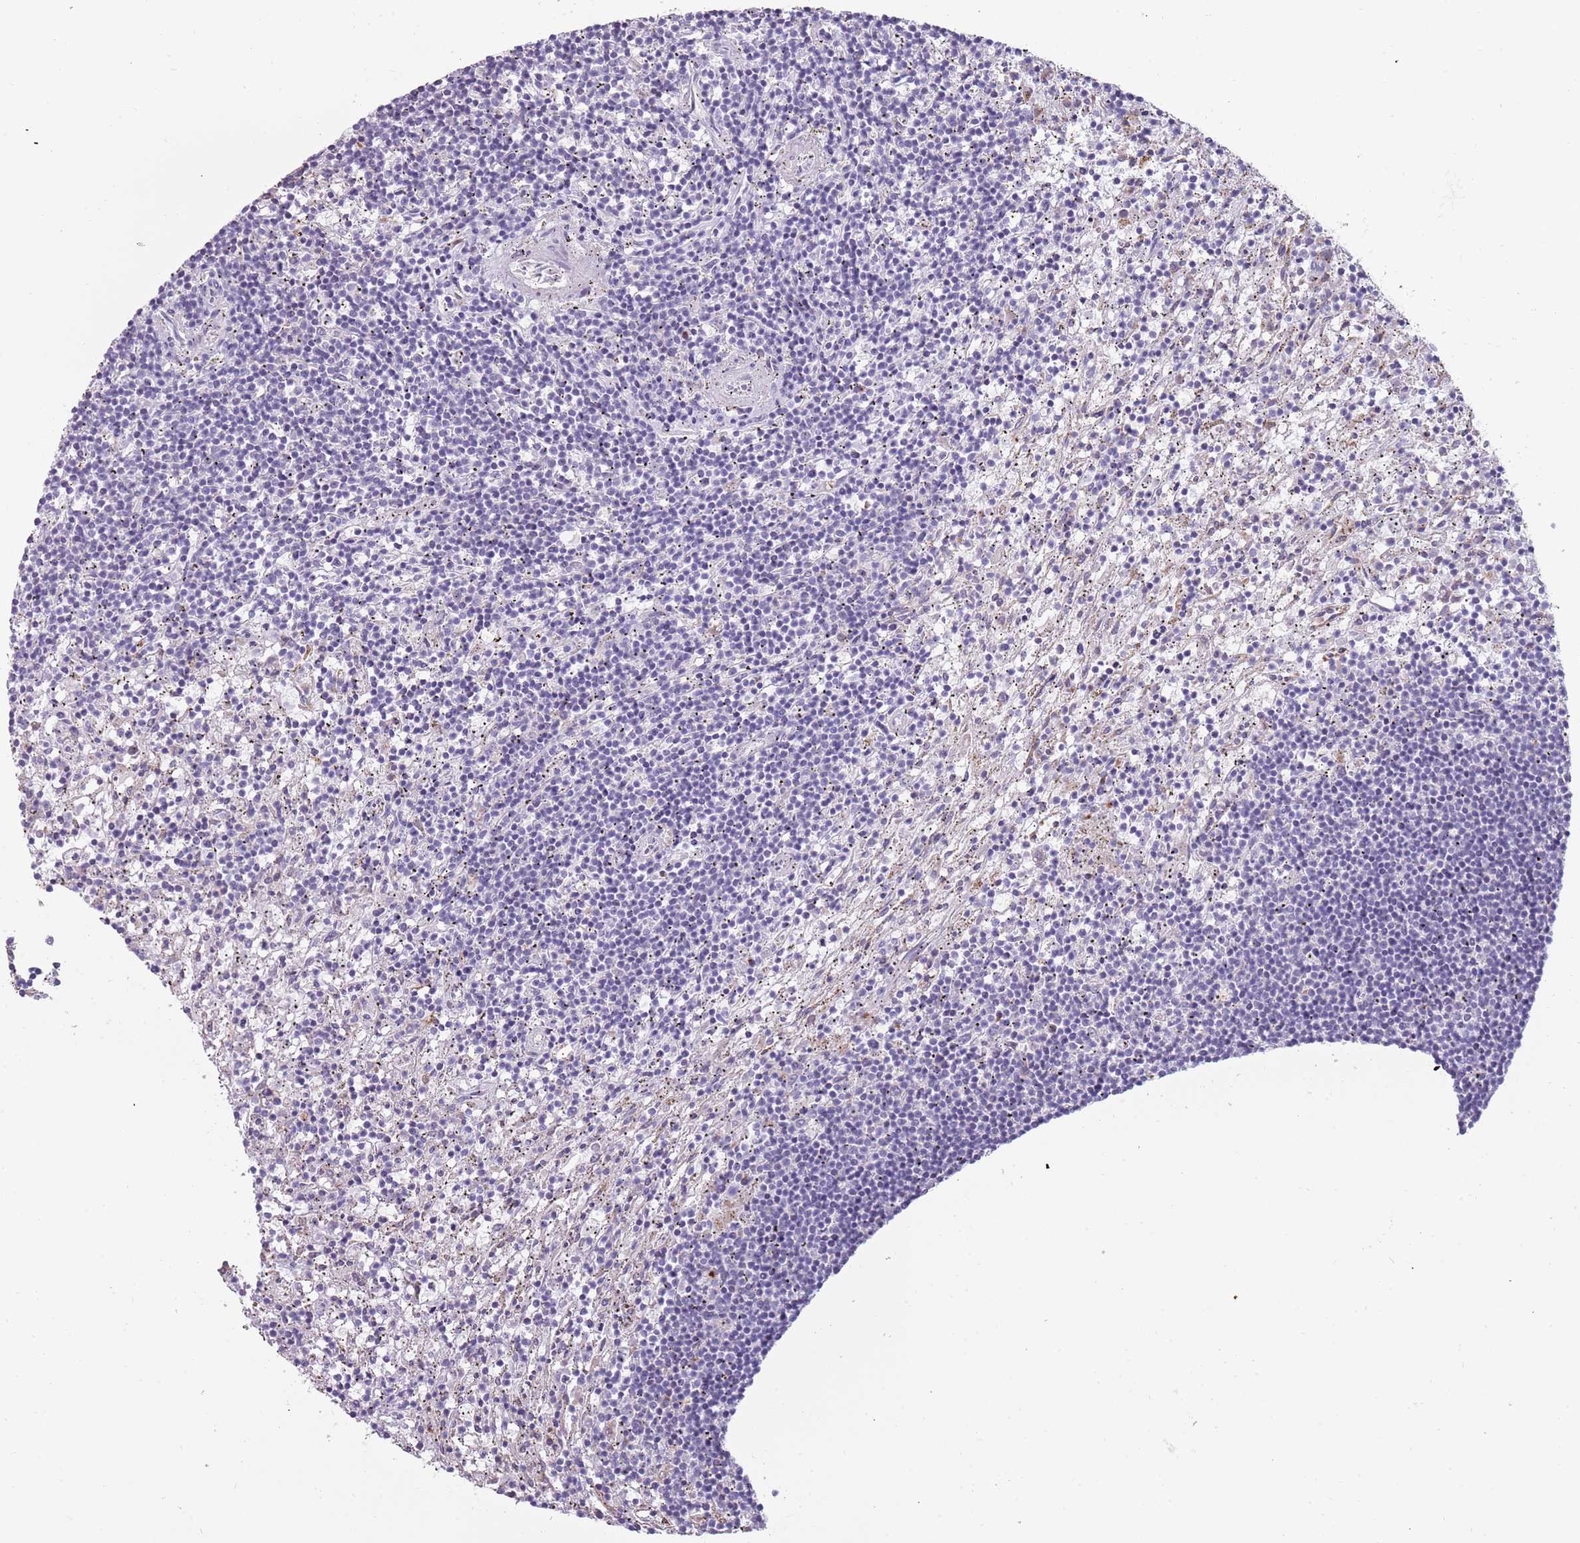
{"staining": {"intensity": "negative", "quantity": "none", "location": "none"}, "tissue": "lymphoma", "cell_type": "Tumor cells", "image_type": "cancer", "snomed": [{"axis": "morphology", "description": "Malignant lymphoma, non-Hodgkin's type, Low grade"}, {"axis": "topography", "description": "Spleen"}], "caption": "A high-resolution photomicrograph shows IHC staining of lymphoma, which exhibits no significant expression in tumor cells.", "gene": "NWD2", "patient": {"sex": "male", "age": 76}}